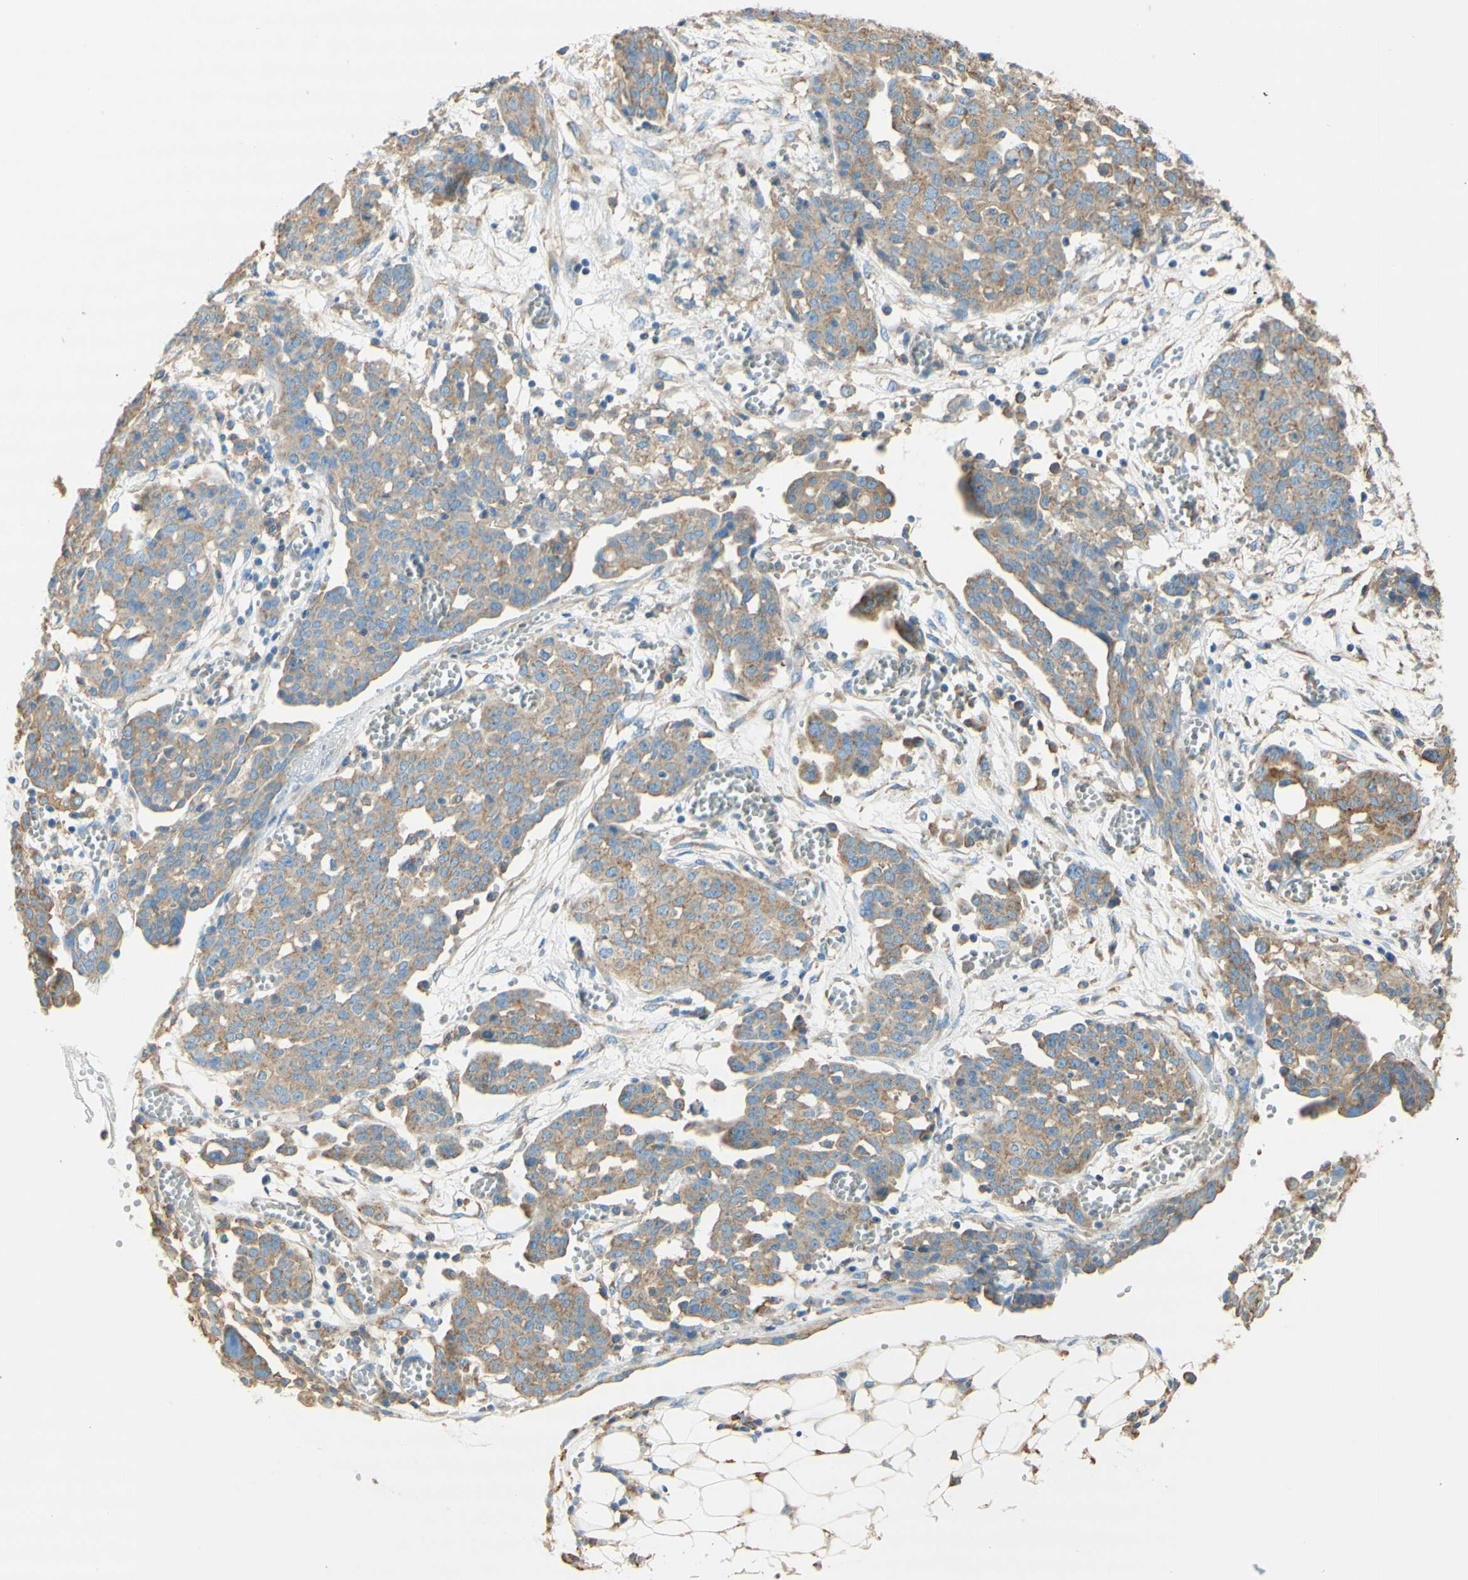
{"staining": {"intensity": "weak", "quantity": "25%-75%", "location": "cytoplasmic/membranous"}, "tissue": "ovarian cancer", "cell_type": "Tumor cells", "image_type": "cancer", "snomed": [{"axis": "morphology", "description": "Cystadenocarcinoma, serous, NOS"}, {"axis": "topography", "description": "Soft tissue"}, {"axis": "topography", "description": "Ovary"}], "caption": "Ovarian cancer stained with DAB (3,3'-diaminobenzidine) immunohistochemistry displays low levels of weak cytoplasmic/membranous expression in approximately 25%-75% of tumor cells.", "gene": "CLTC", "patient": {"sex": "female", "age": 57}}